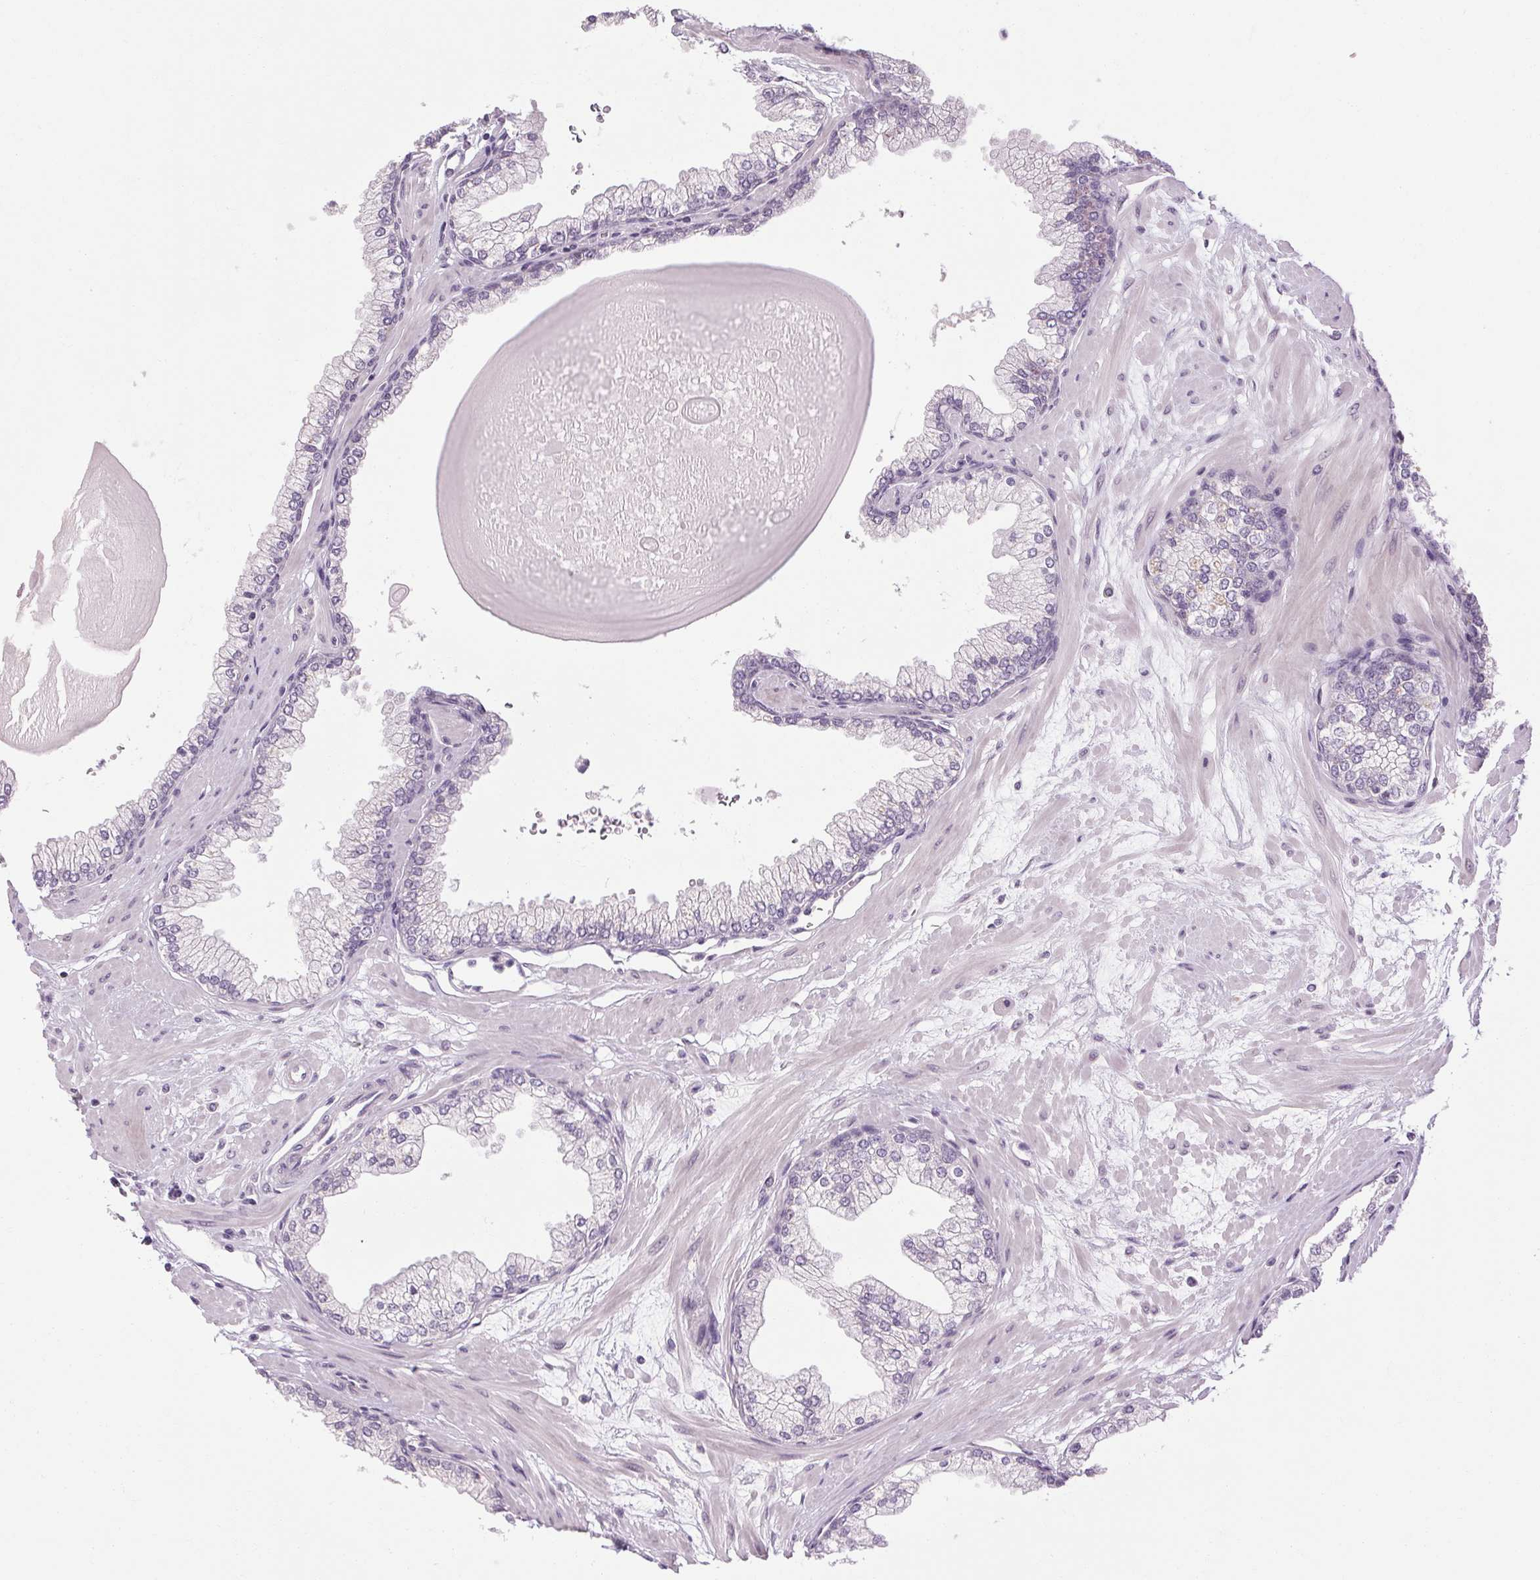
{"staining": {"intensity": "negative", "quantity": "none", "location": "none"}, "tissue": "prostate", "cell_type": "Glandular cells", "image_type": "normal", "snomed": [{"axis": "morphology", "description": "Normal tissue, NOS"}, {"axis": "topography", "description": "Prostate"}, {"axis": "topography", "description": "Peripheral nerve tissue"}], "caption": "Photomicrograph shows no significant protein positivity in glandular cells of benign prostate. Brightfield microscopy of immunohistochemistry stained with DAB (3,3'-diaminobenzidine) (brown) and hematoxylin (blue), captured at high magnification.", "gene": "KLHL40", "patient": {"sex": "male", "age": 61}}